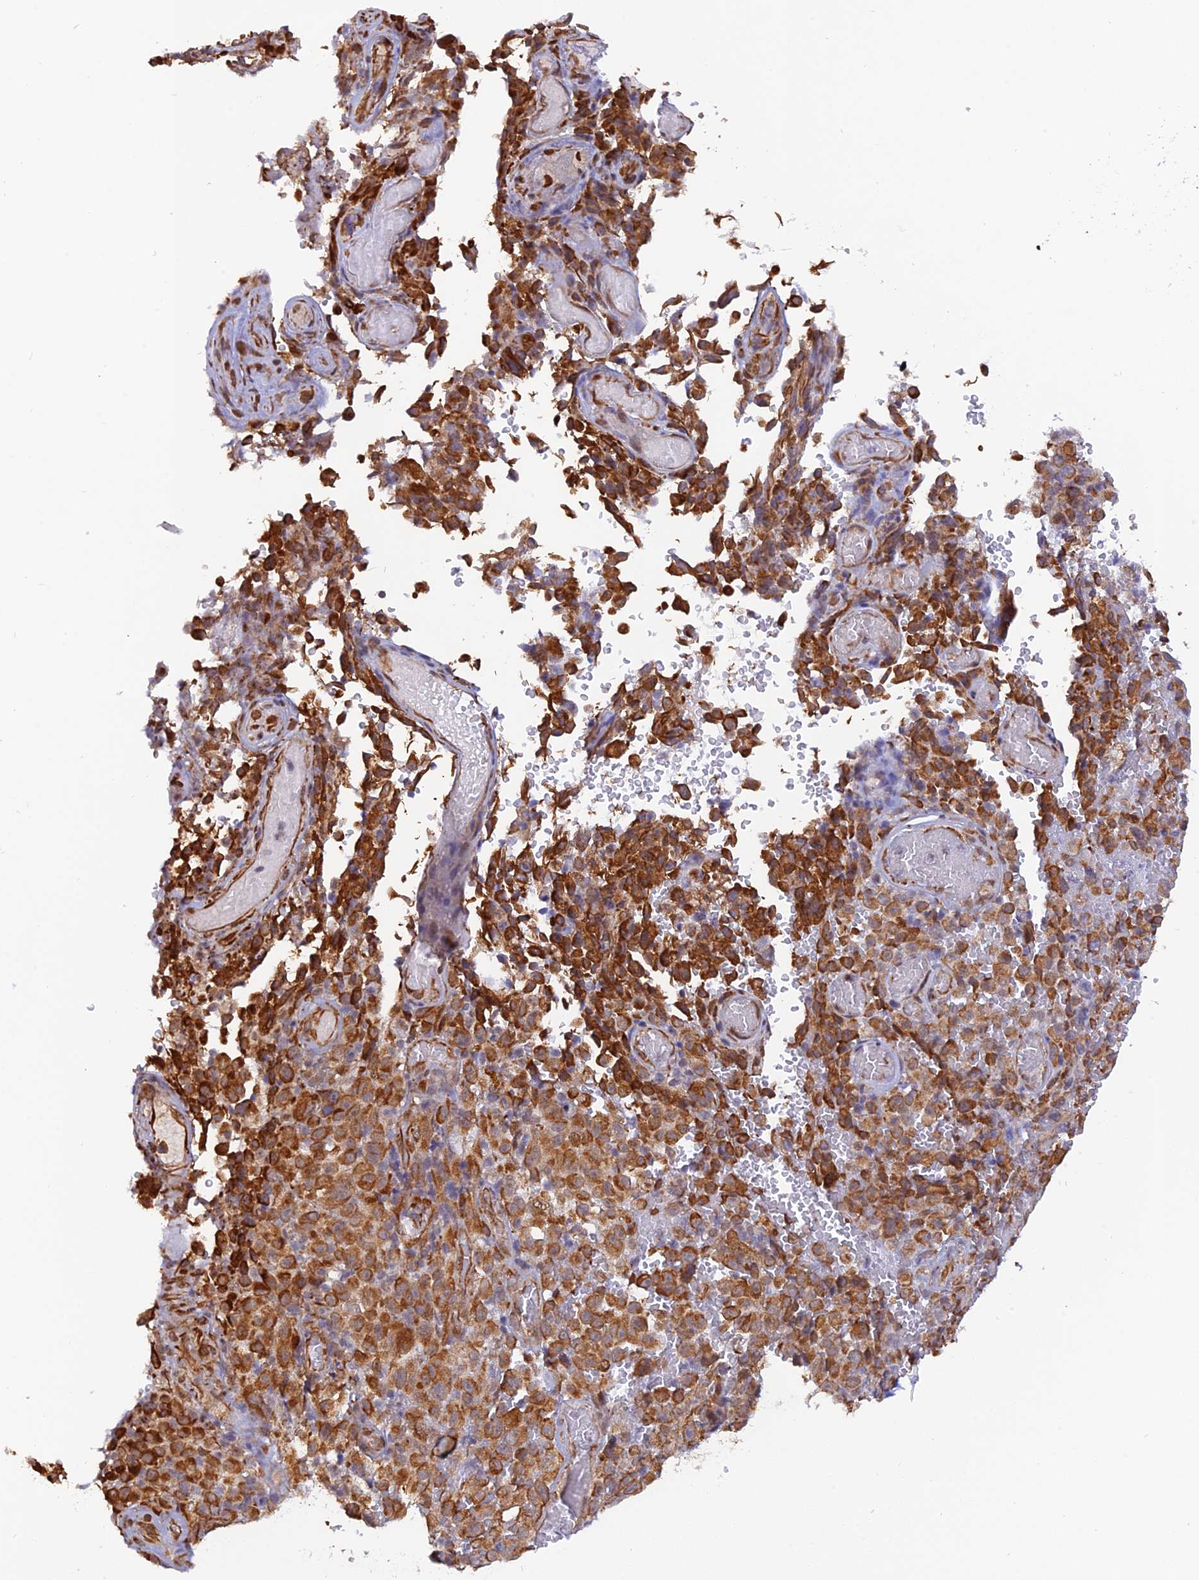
{"staining": {"intensity": "strong", "quantity": ">75%", "location": "cytoplasmic/membranous"}, "tissue": "melanoma", "cell_type": "Tumor cells", "image_type": "cancer", "snomed": [{"axis": "morphology", "description": "Malignant melanoma, NOS"}, {"axis": "topography", "description": "Skin"}], "caption": "Strong cytoplasmic/membranous protein expression is appreciated in approximately >75% of tumor cells in malignant melanoma.", "gene": "PAGR1", "patient": {"sex": "female", "age": 82}}